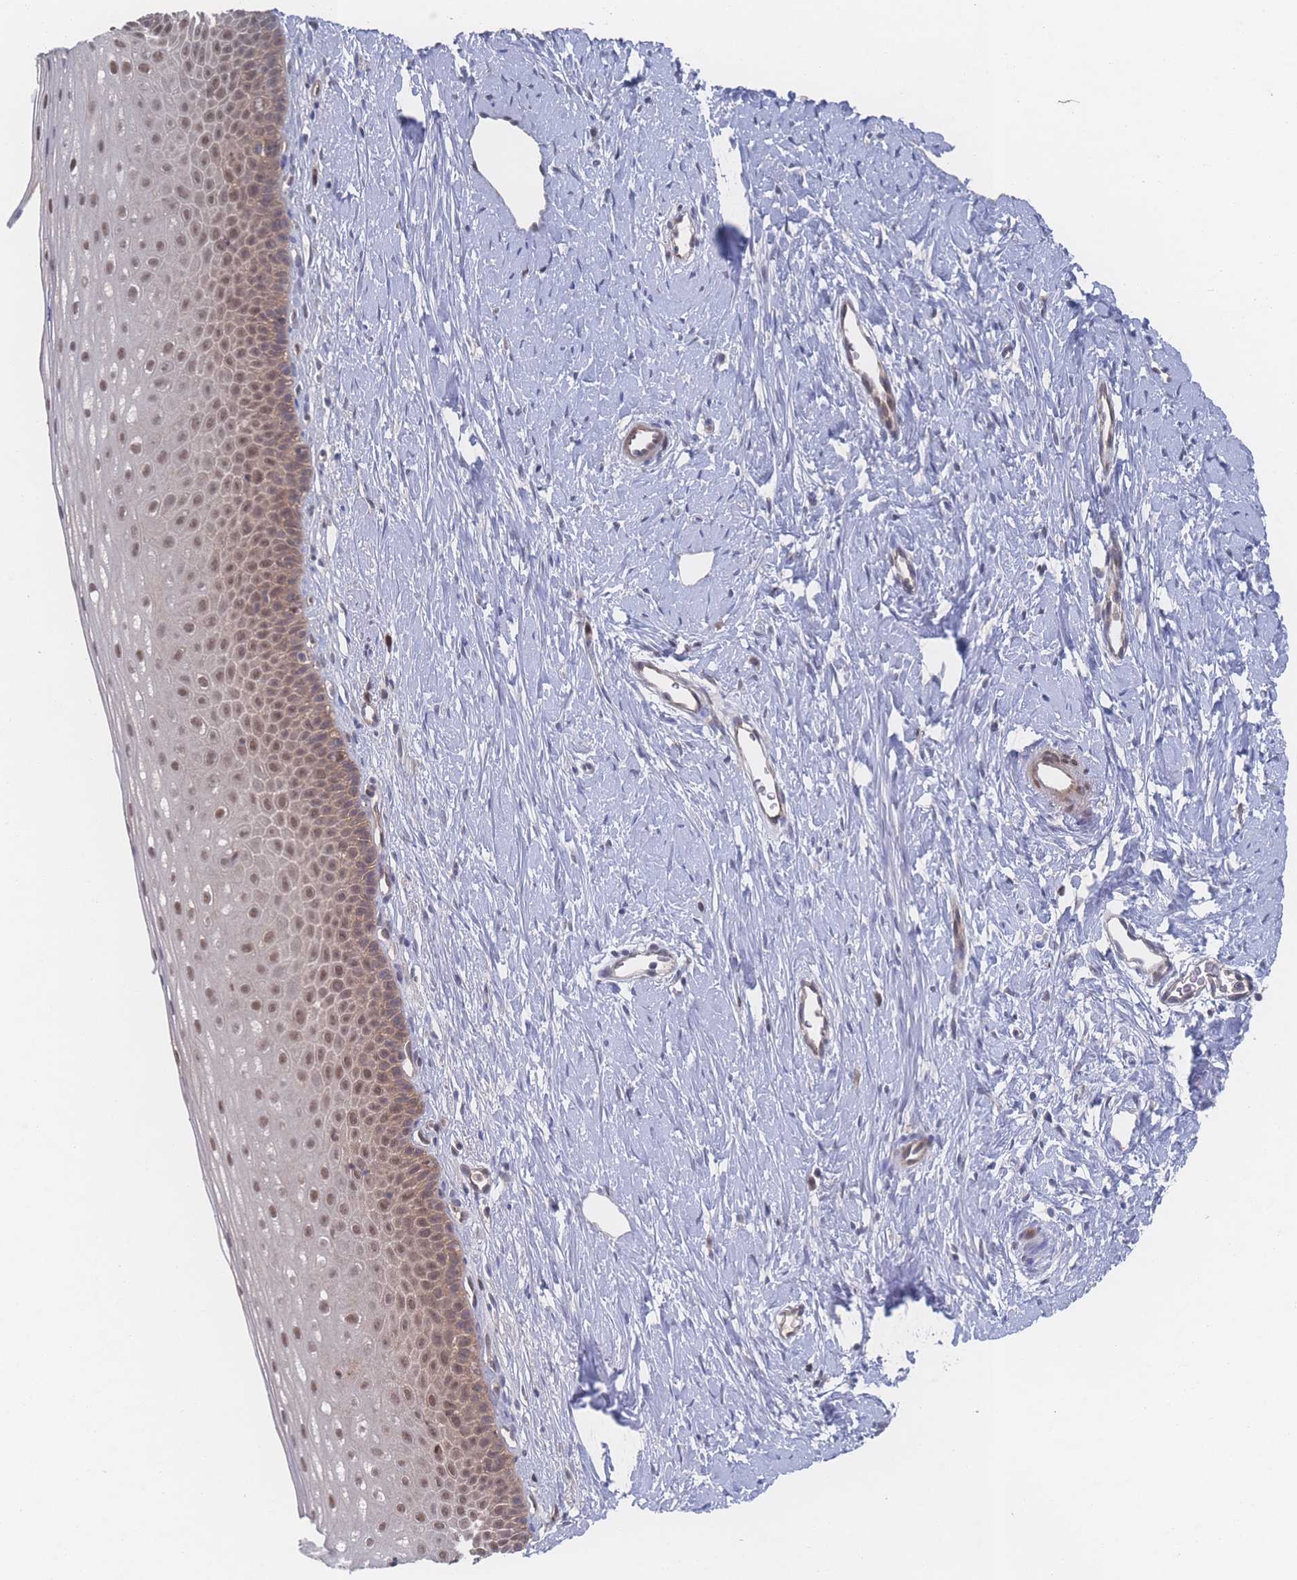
{"staining": {"intensity": "moderate", "quantity": "<25%", "location": "cytoplasmic/membranous"}, "tissue": "cervix", "cell_type": "Glandular cells", "image_type": "normal", "snomed": [{"axis": "morphology", "description": "Normal tissue, NOS"}, {"axis": "topography", "description": "Cervix"}], "caption": "Immunohistochemistry (DAB) staining of unremarkable cervix demonstrates moderate cytoplasmic/membranous protein positivity in approximately <25% of glandular cells.", "gene": "PSMA1", "patient": {"sex": "female", "age": 57}}